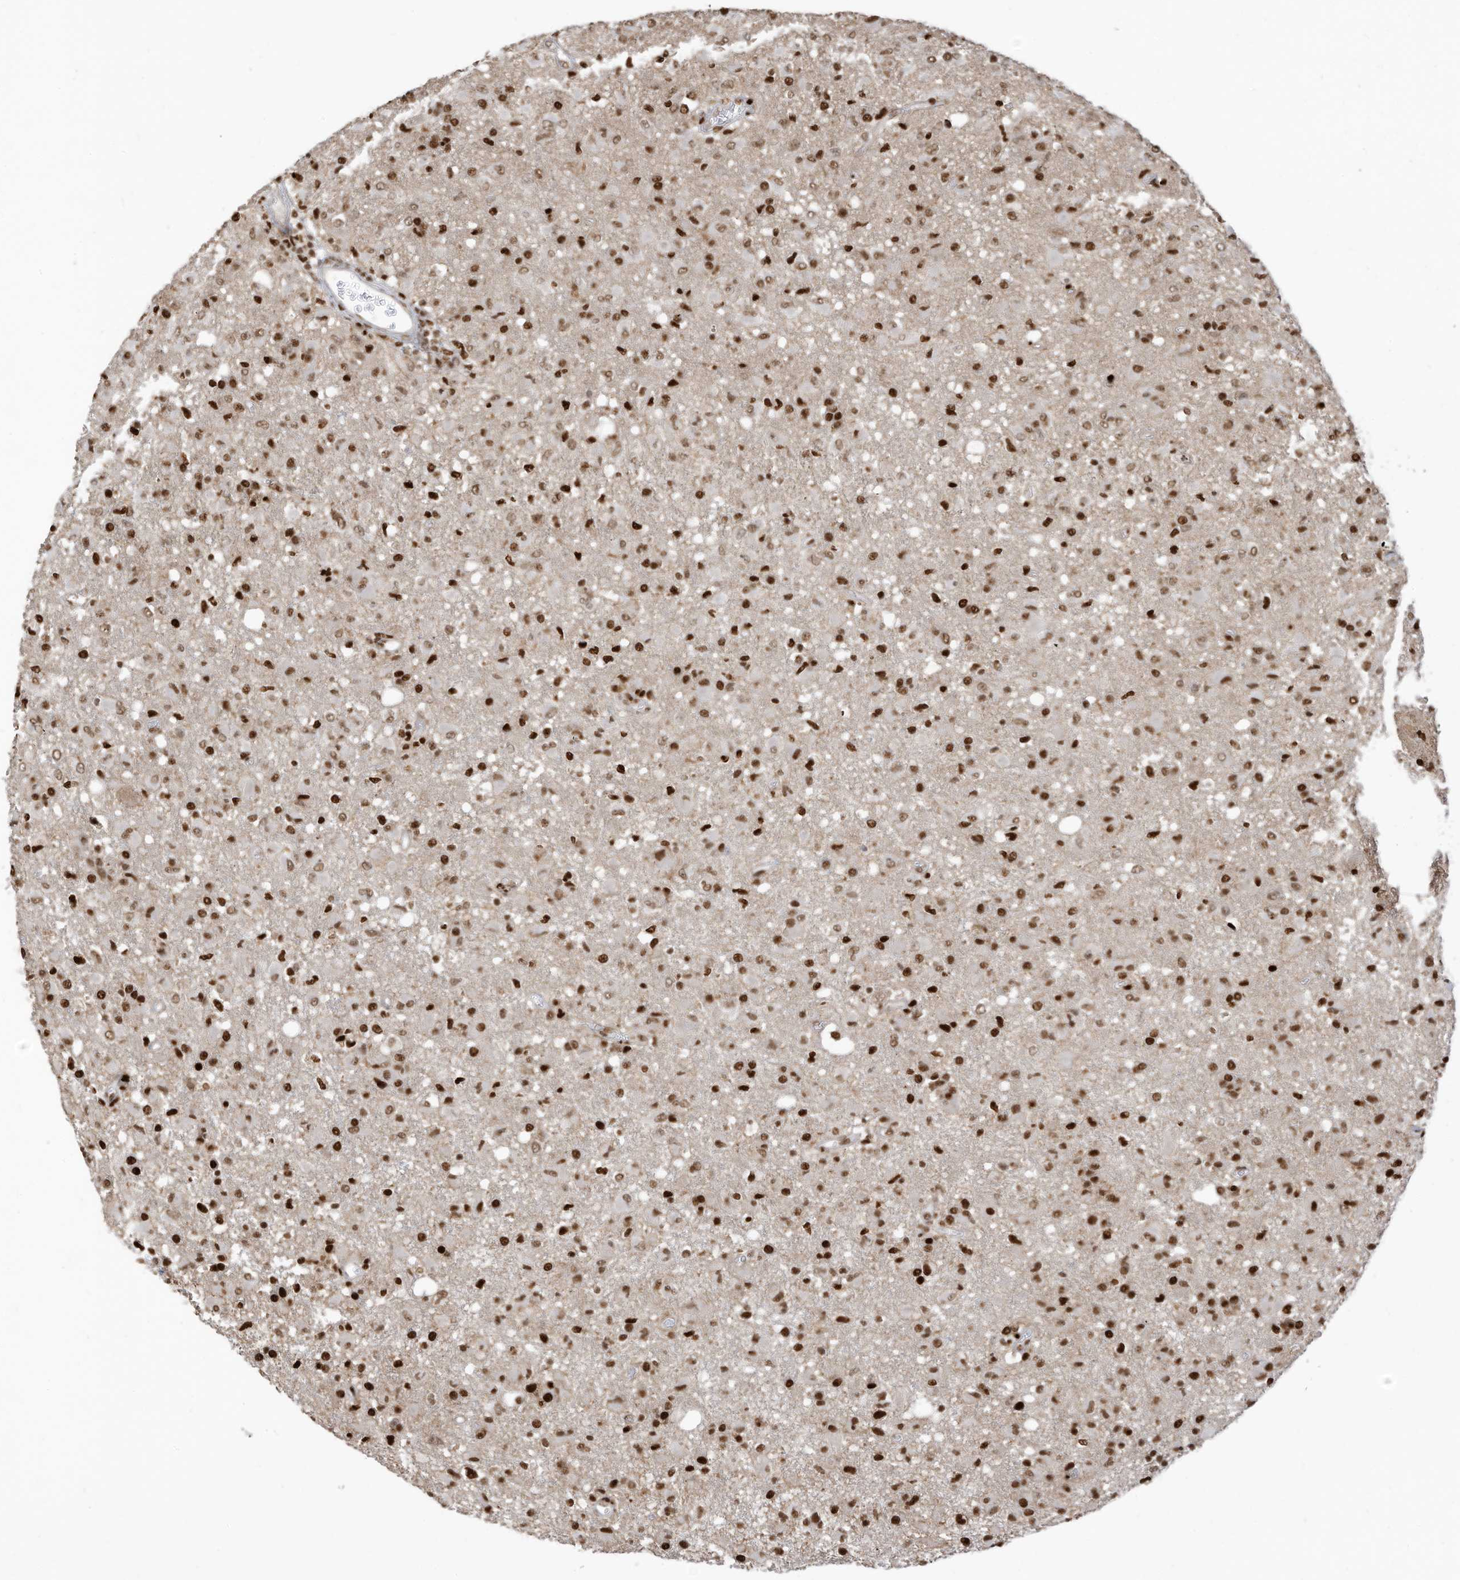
{"staining": {"intensity": "moderate", "quantity": ">75%", "location": "nuclear"}, "tissue": "glioma", "cell_type": "Tumor cells", "image_type": "cancer", "snomed": [{"axis": "morphology", "description": "Glioma, malignant, High grade"}, {"axis": "topography", "description": "Brain"}], "caption": "Moderate nuclear staining is identified in approximately >75% of tumor cells in malignant glioma (high-grade).", "gene": "SAMD15", "patient": {"sex": "female", "age": 57}}